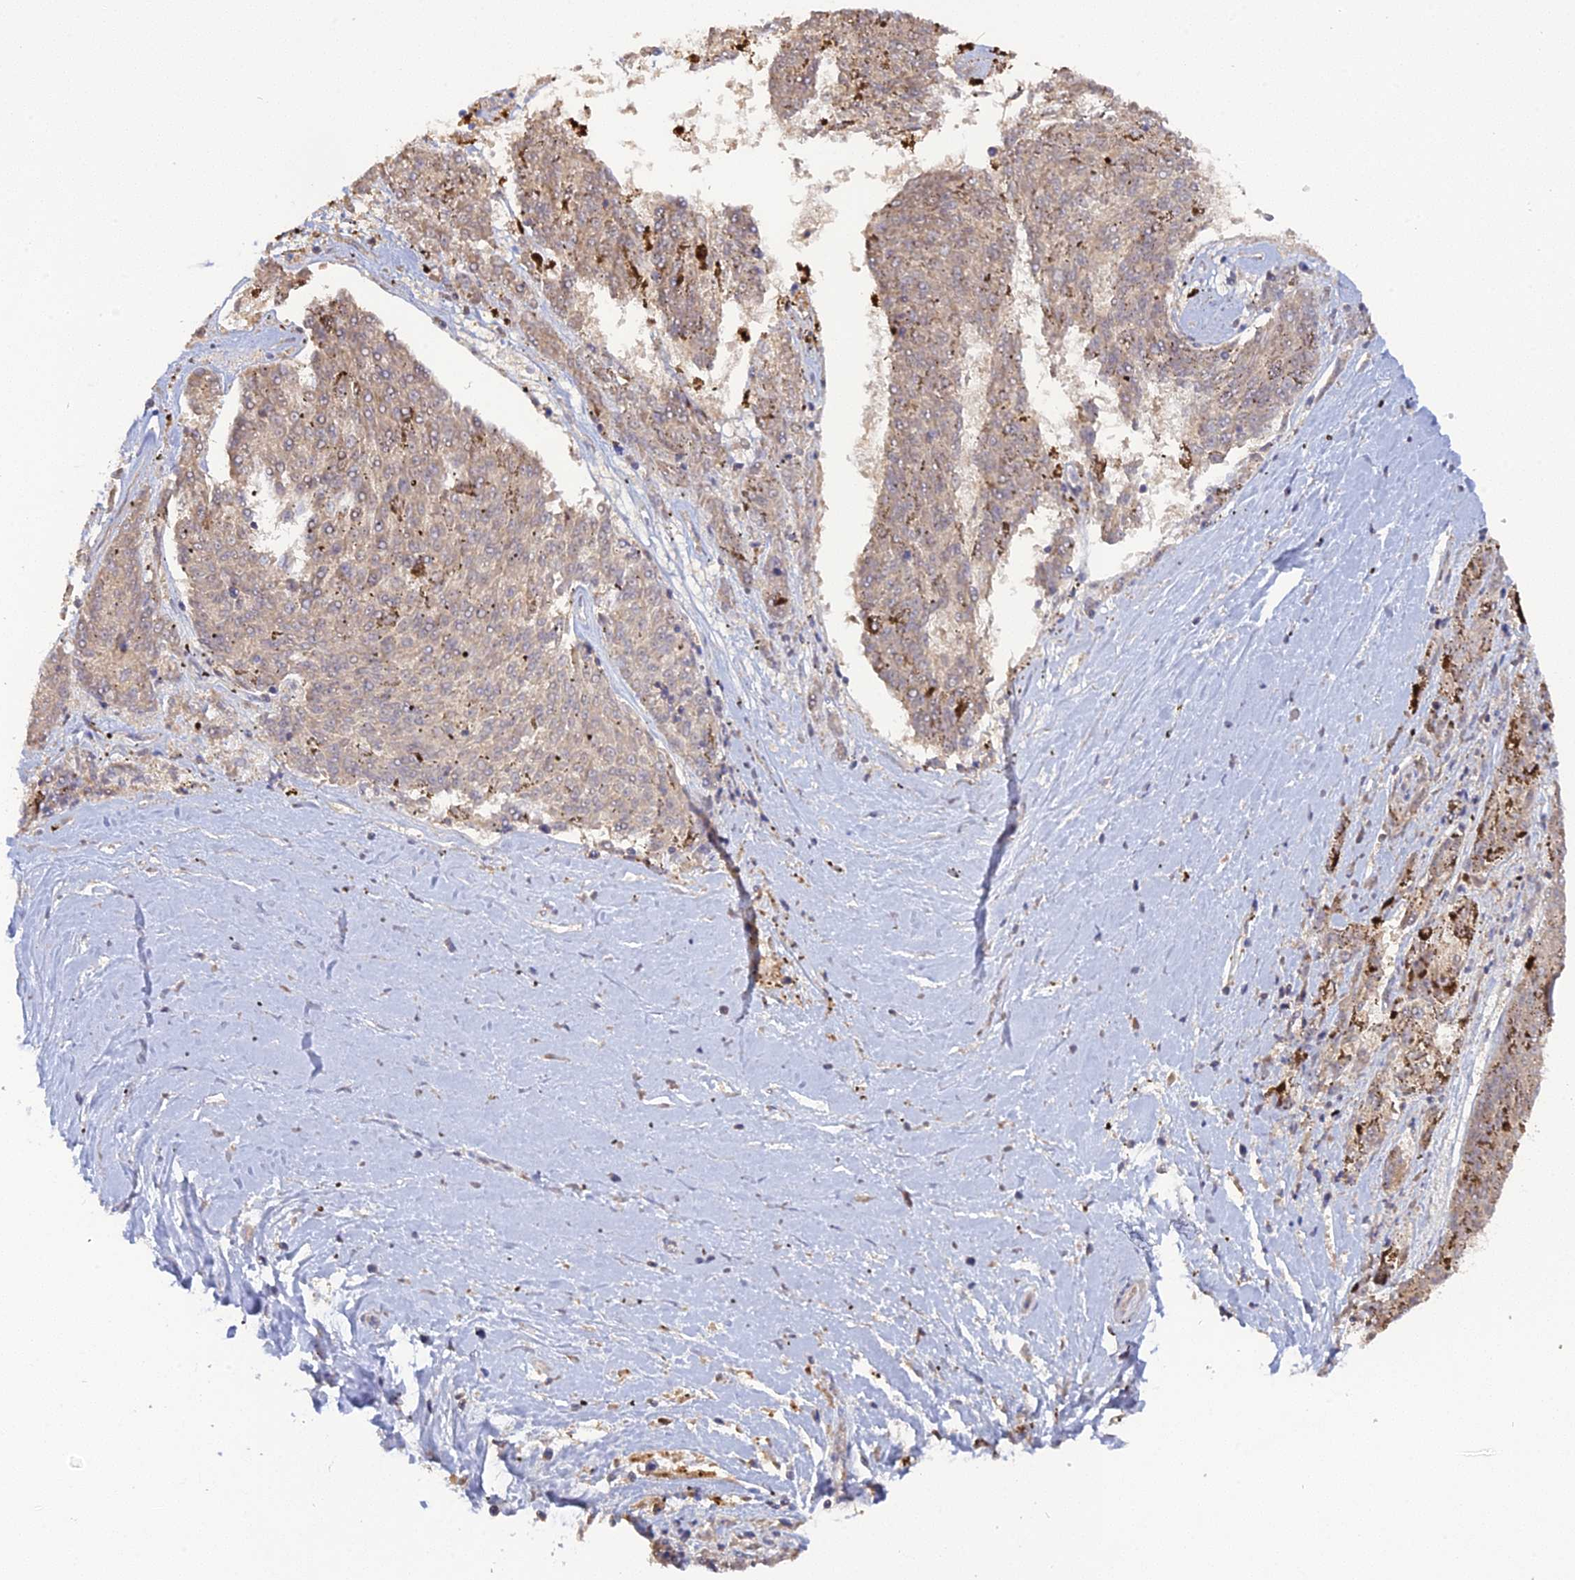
{"staining": {"intensity": "weak", "quantity": "25%-75%", "location": "cytoplasmic/membranous"}, "tissue": "melanoma", "cell_type": "Tumor cells", "image_type": "cancer", "snomed": [{"axis": "morphology", "description": "Malignant melanoma, NOS"}, {"axis": "topography", "description": "Skin"}], "caption": "Human melanoma stained with a brown dye displays weak cytoplasmic/membranous positive expression in about 25%-75% of tumor cells.", "gene": "ADGRA1", "patient": {"sex": "female", "age": 72}}